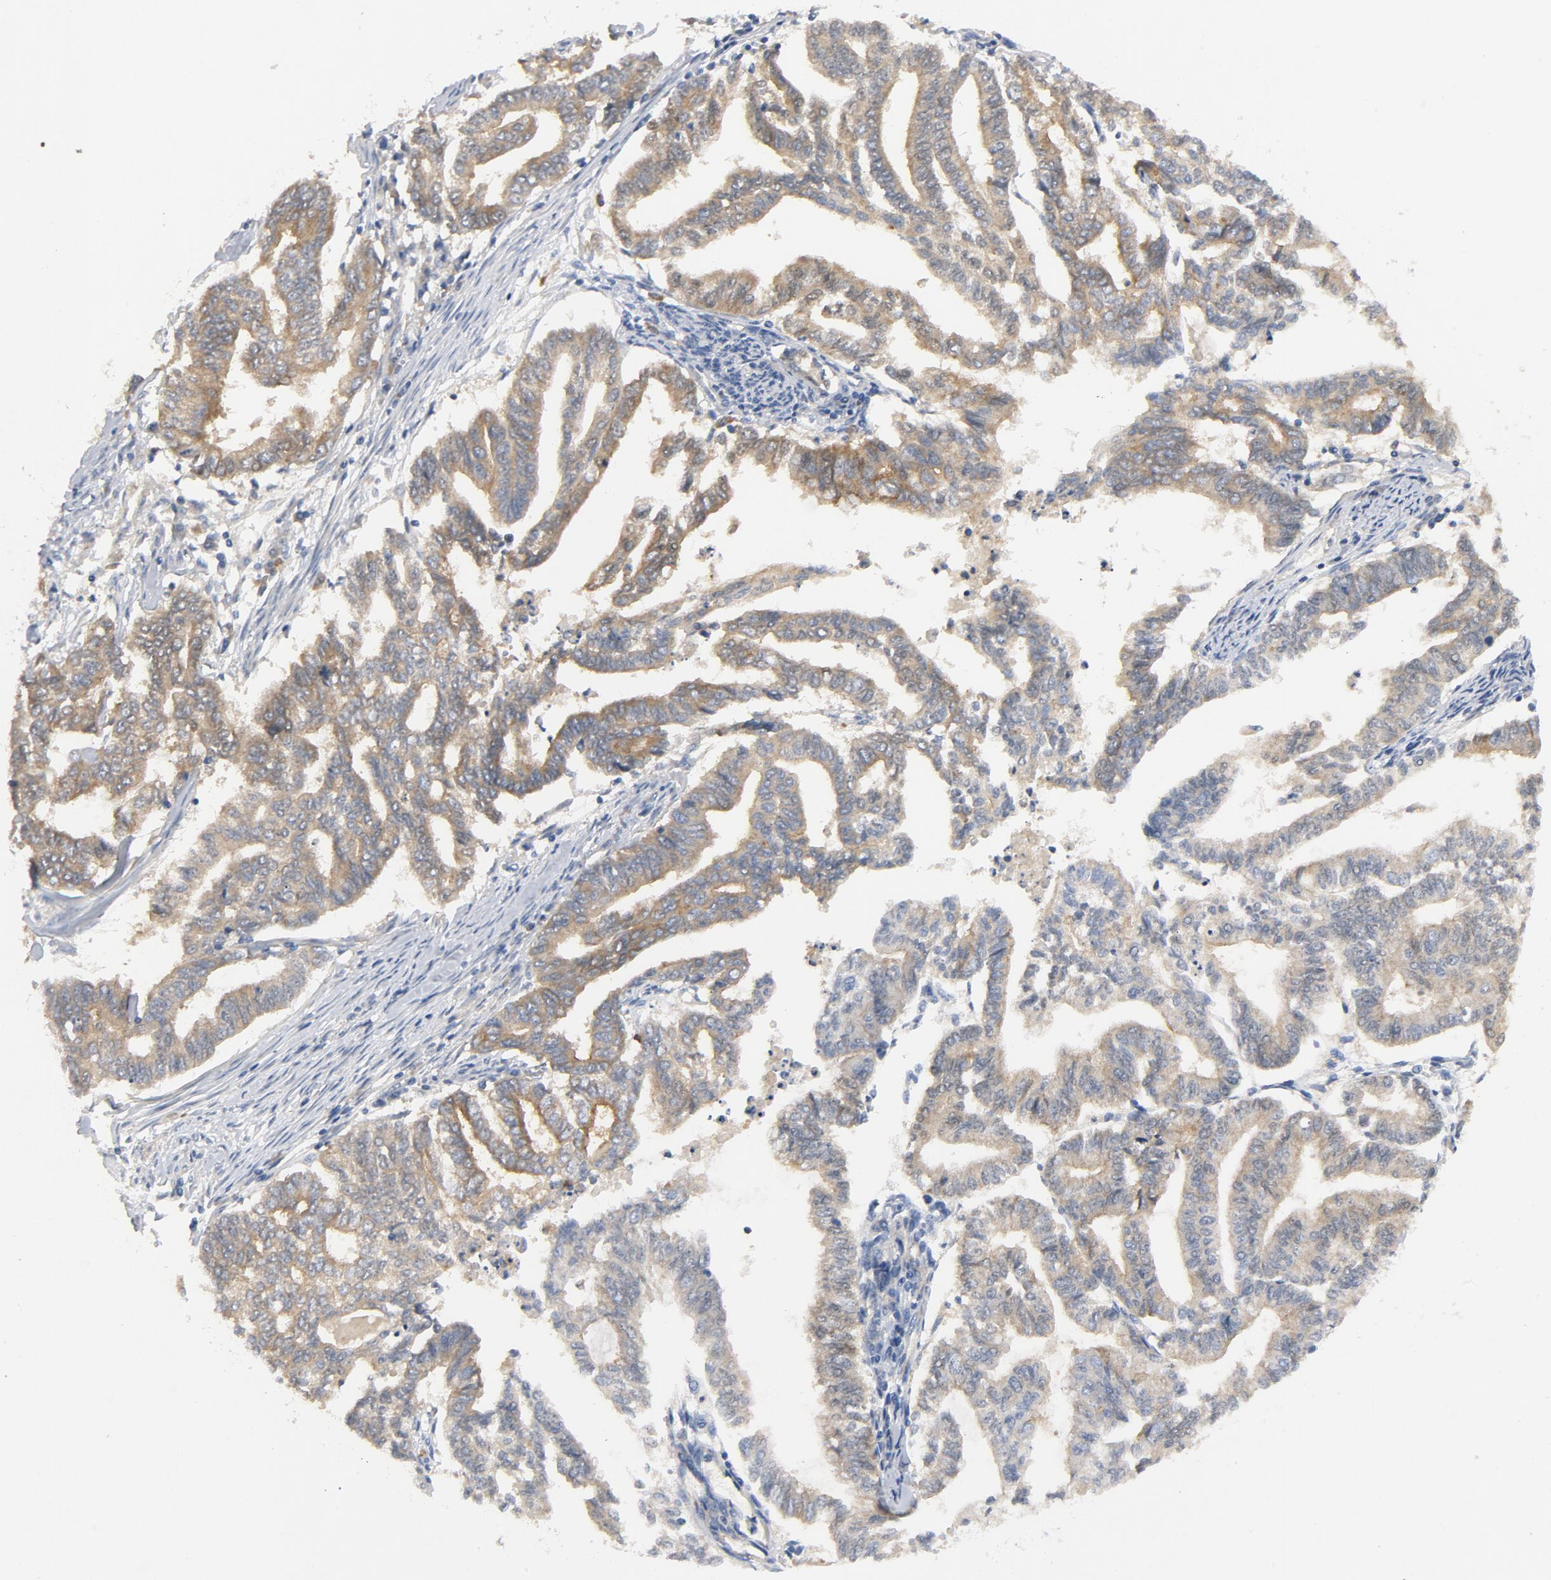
{"staining": {"intensity": "weak", "quantity": ">75%", "location": "cytoplasmic/membranous"}, "tissue": "endometrial cancer", "cell_type": "Tumor cells", "image_type": "cancer", "snomed": [{"axis": "morphology", "description": "Adenocarcinoma, NOS"}, {"axis": "topography", "description": "Endometrium"}], "caption": "Immunohistochemistry micrograph of human endometrial cancer stained for a protein (brown), which exhibits low levels of weak cytoplasmic/membranous staining in approximately >75% of tumor cells.", "gene": "SRC", "patient": {"sex": "female", "age": 79}}